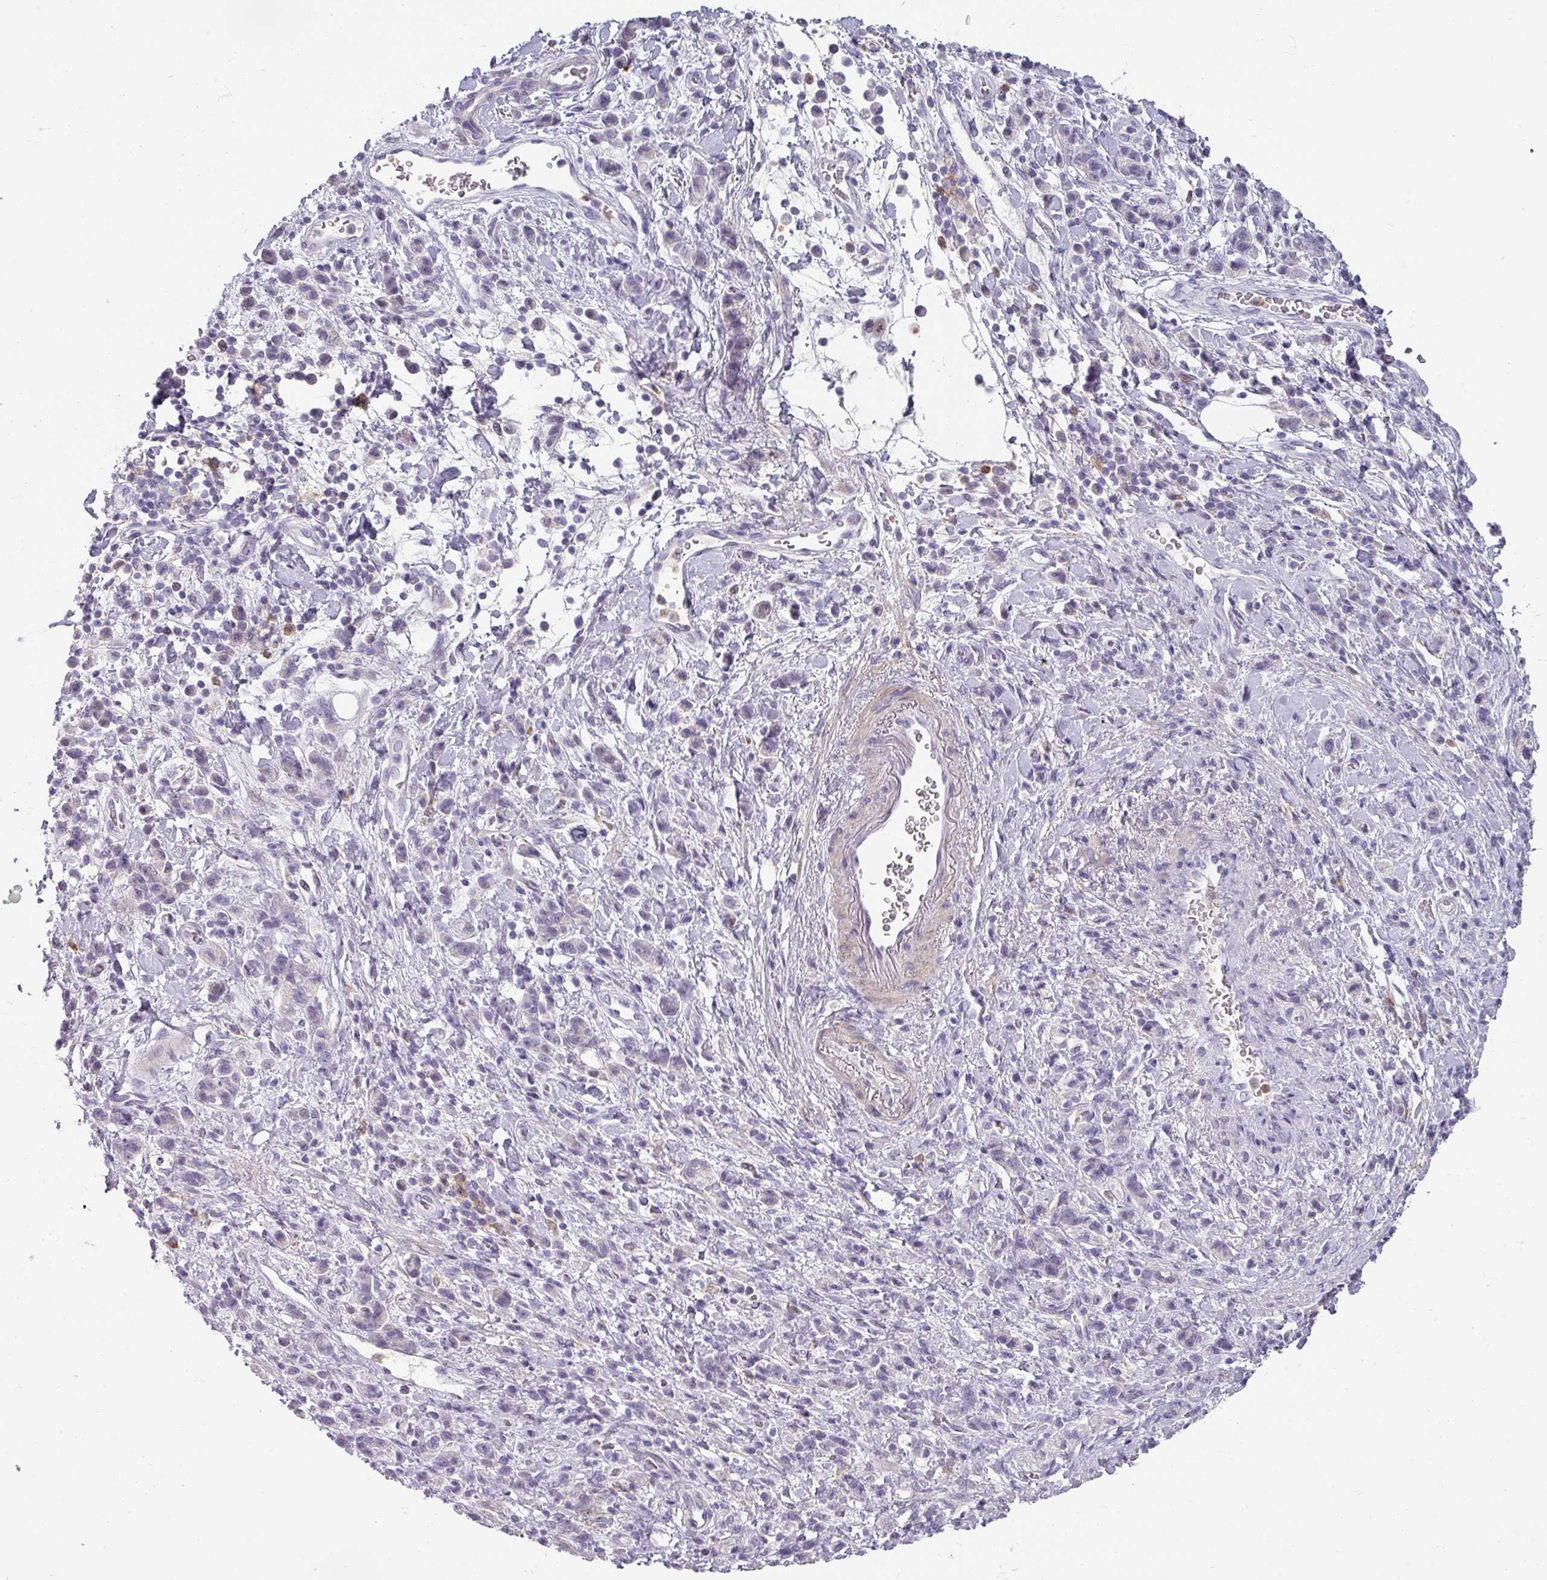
{"staining": {"intensity": "negative", "quantity": "none", "location": "none"}, "tissue": "stomach cancer", "cell_type": "Tumor cells", "image_type": "cancer", "snomed": [{"axis": "morphology", "description": "Adenocarcinoma, NOS"}, {"axis": "topography", "description": "Stomach"}], "caption": "Immunohistochemistry micrograph of neoplastic tissue: stomach cancer (adenocarcinoma) stained with DAB reveals no significant protein staining in tumor cells.", "gene": "BTLA", "patient": {"sex": "male", "age": 77}}